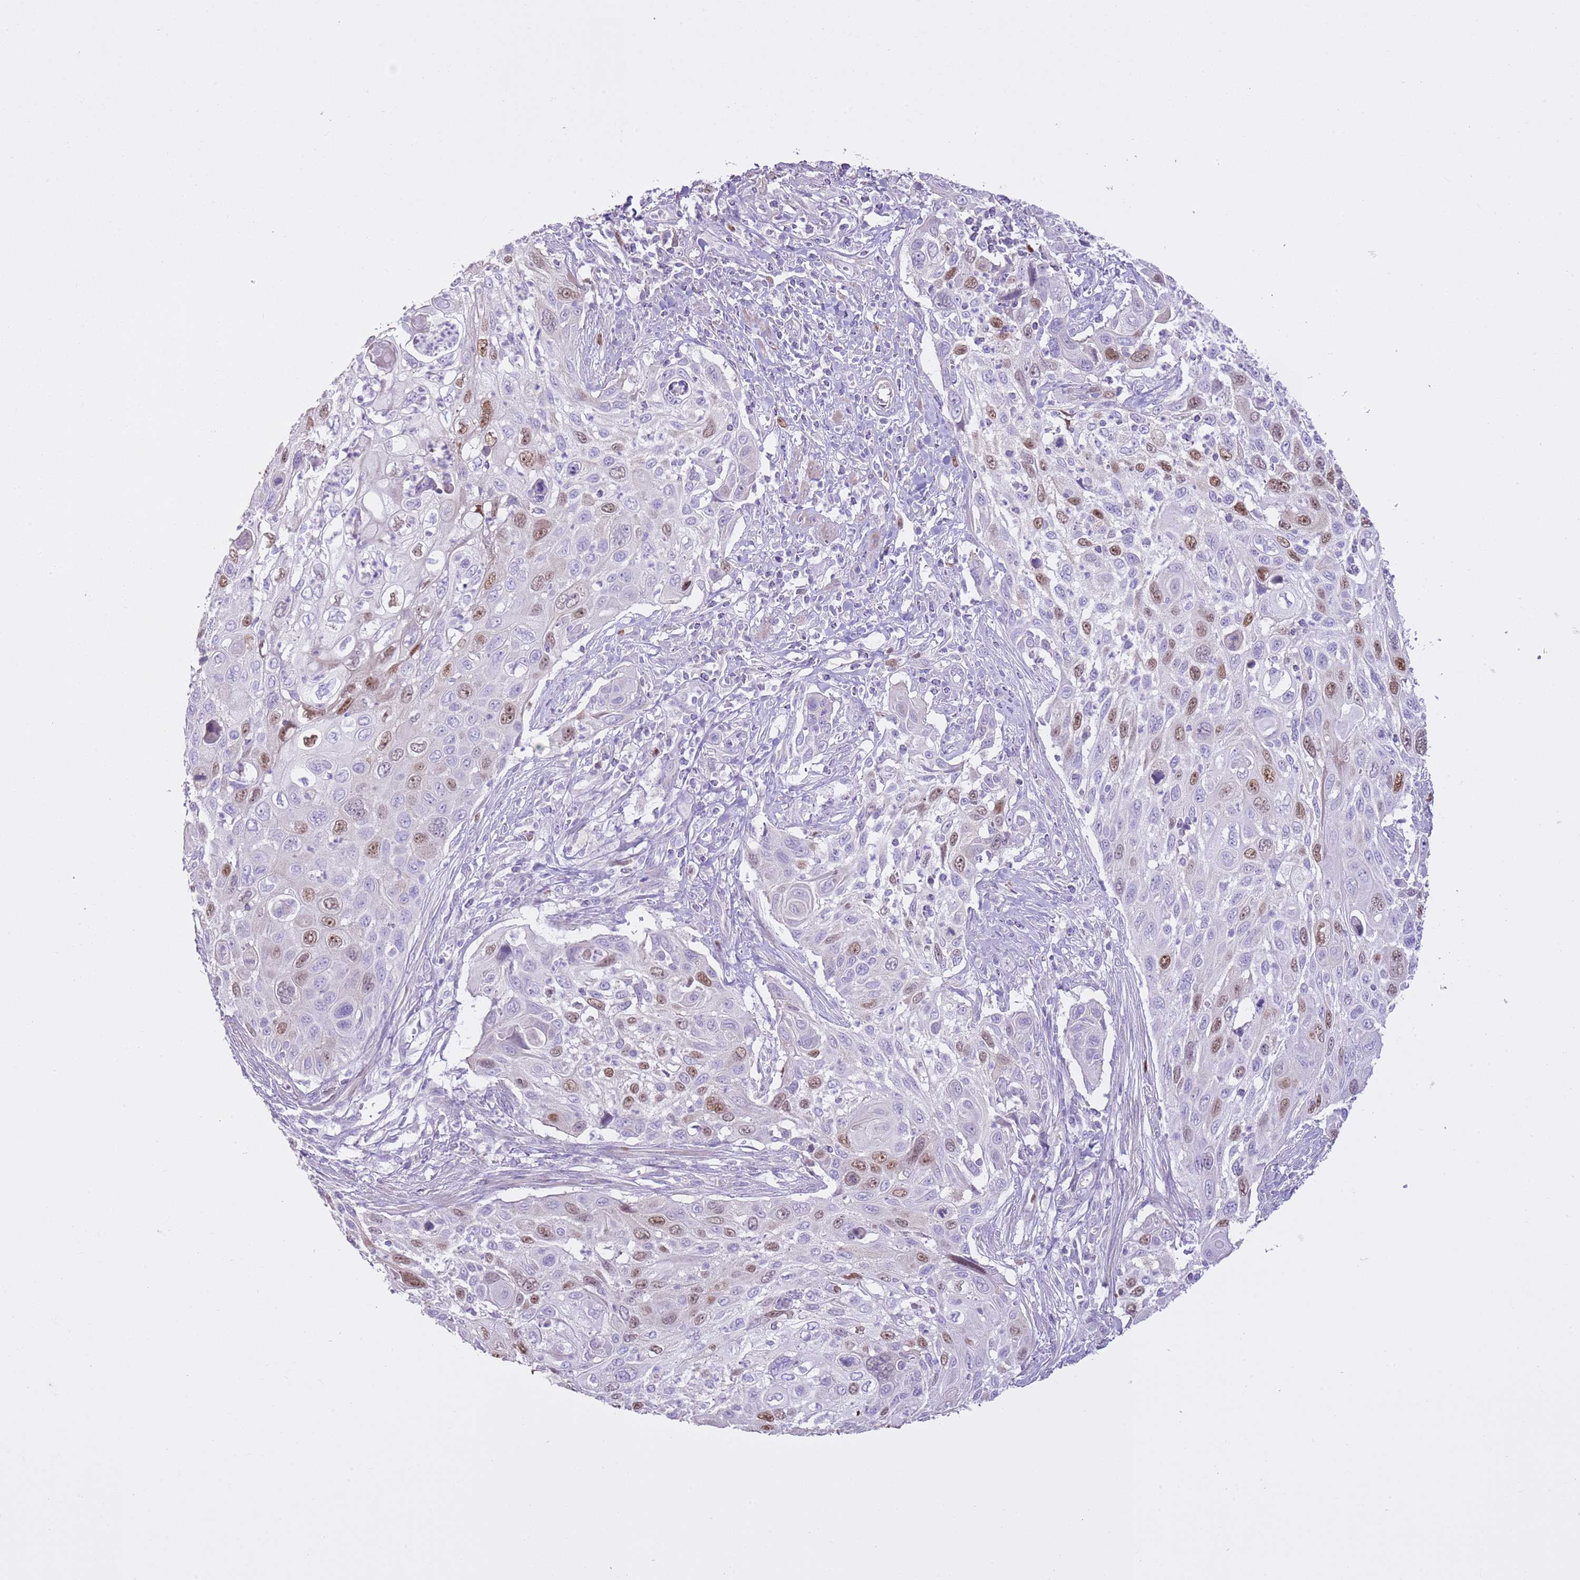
{"staining": {"intensity": "moderate", "quantity": "25%-75%", "location": "nuclear"}, "tissue": "cervical cancer", "cell_type": "Tumor cells", "image_type": "cancer", "snomed": [{"axis": "morphology", "description": "Squamous cell carcinoma, NOS"}, {"axis": "topography", "description": "Cervix"}], "caption": "Cervical cancer stained with a protein marker reveals moderate staining in tumor cells.", "gene": "GMNN", "patient": {"sex": "female", "age": 70}}